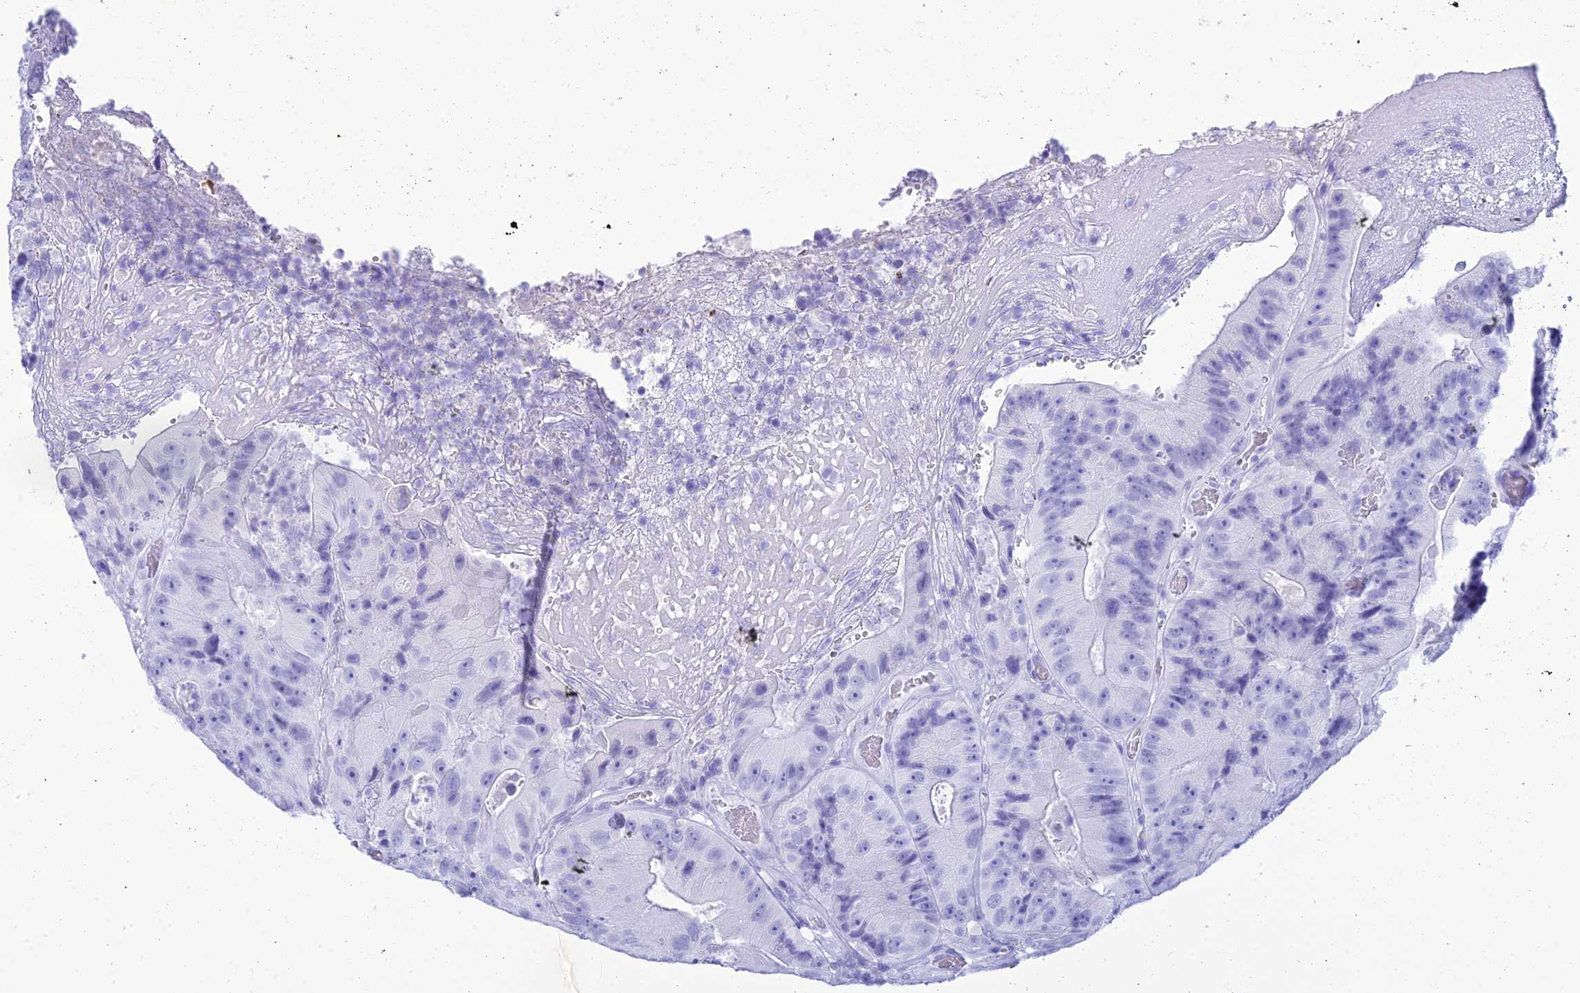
{"staining": {"intensity": "negative", "quantity": "none", "location": "none"}, "tissue": "colorectal cancer", "cell_type": "Tumor cells", "image_type": "cancer", "snomed": [{"axis": "morphology", "description": "Adenocarcinoma, NOS"}, {"axis": "topography", "description": "Colon"}], "caption": "This photomicrograph is of colorectal adenocarcinoma stained with immunohistochemistry to label a protein in brown with the nuclei are counter-stained blue. There is no staining in tumor cells. (Brightfield microscopy of DAB immunohistochemistry (IHC) at high magnification).", "gene": "ZNF442", "patient": {"sex": "female", "age": 86}}